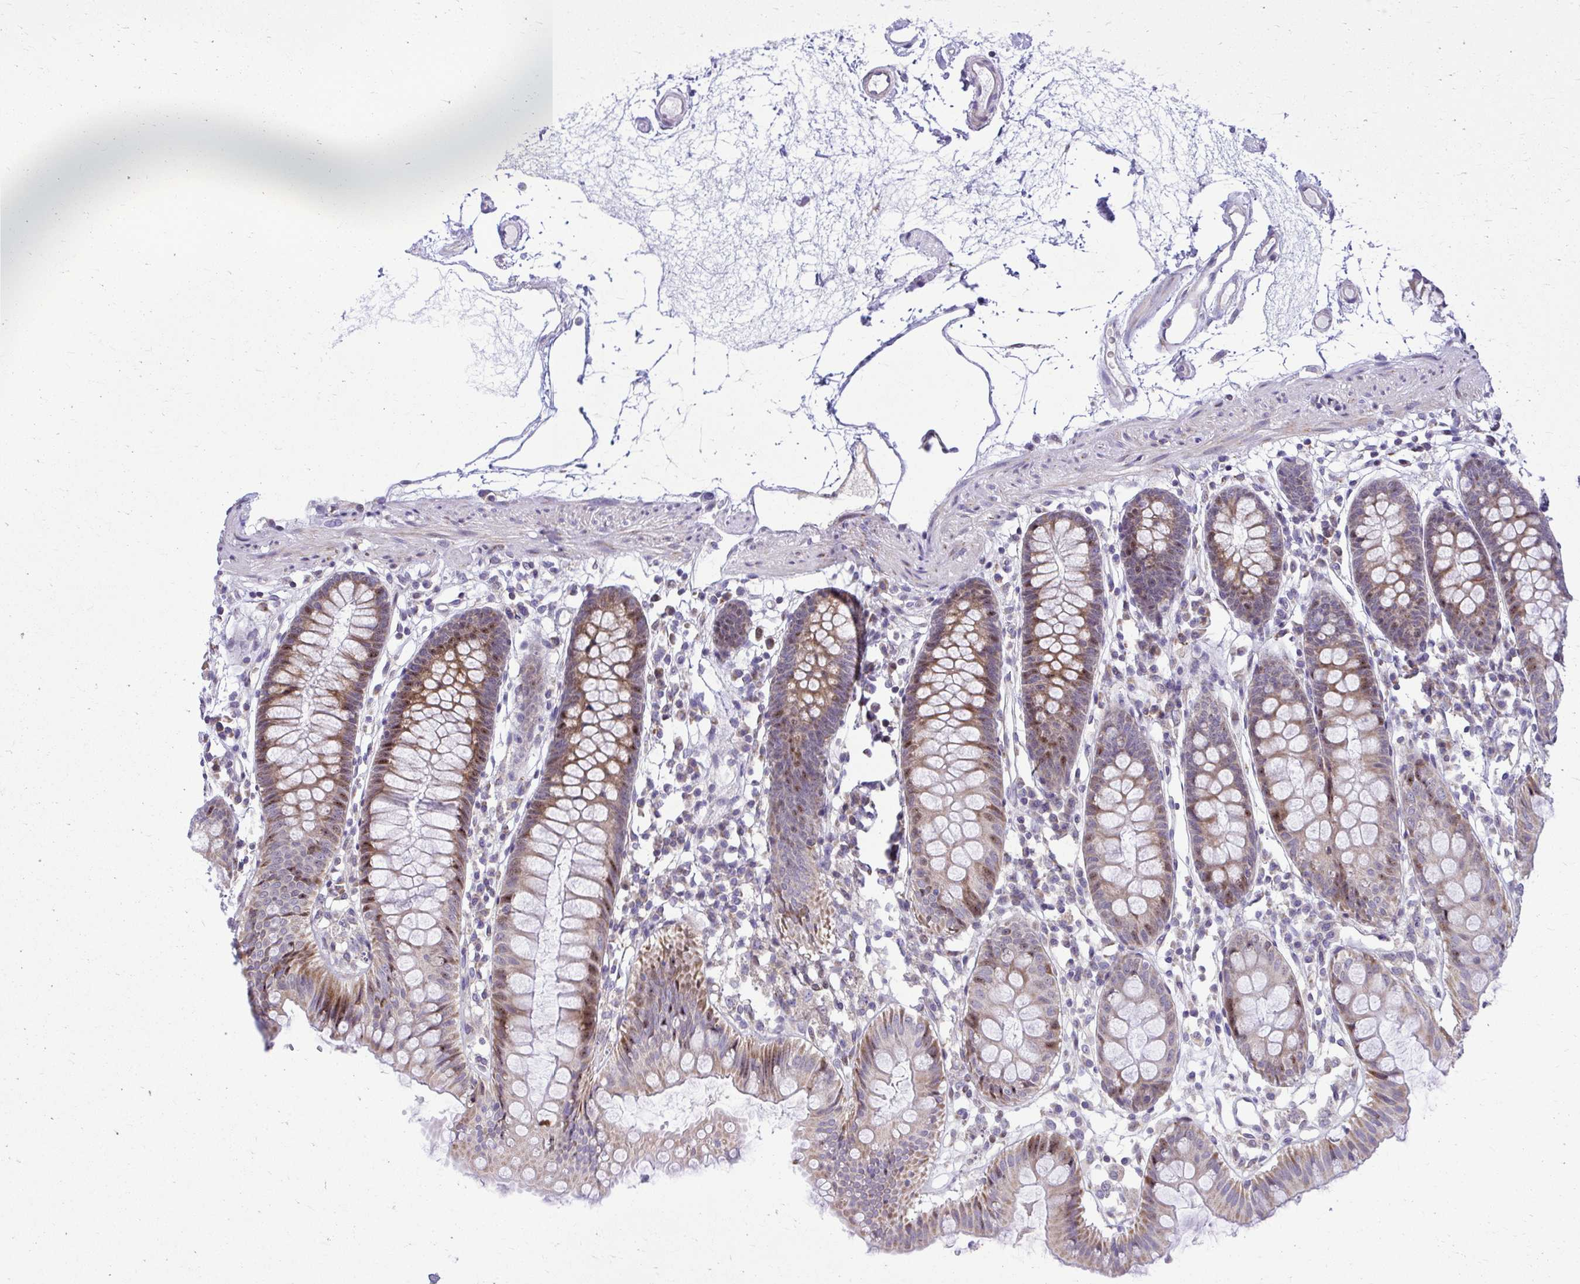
{"staining": {"intensity": "negative", "quantity": "none", "location": "none"}, "tissue": "colon", "cell_type": "Endothelial cells", "image_type": "normal", "snomed": [{"axis": "morphology", "description": "Normal tissue, NOS"}, {"axis": "topography", "description": "Colon"}], "caption": "A photomicrograph of colon stained for a protein displays no brown staining in endothelial cells.", "gene": "GPRIN3", "patient": {"sex": "female", "age": 84}}